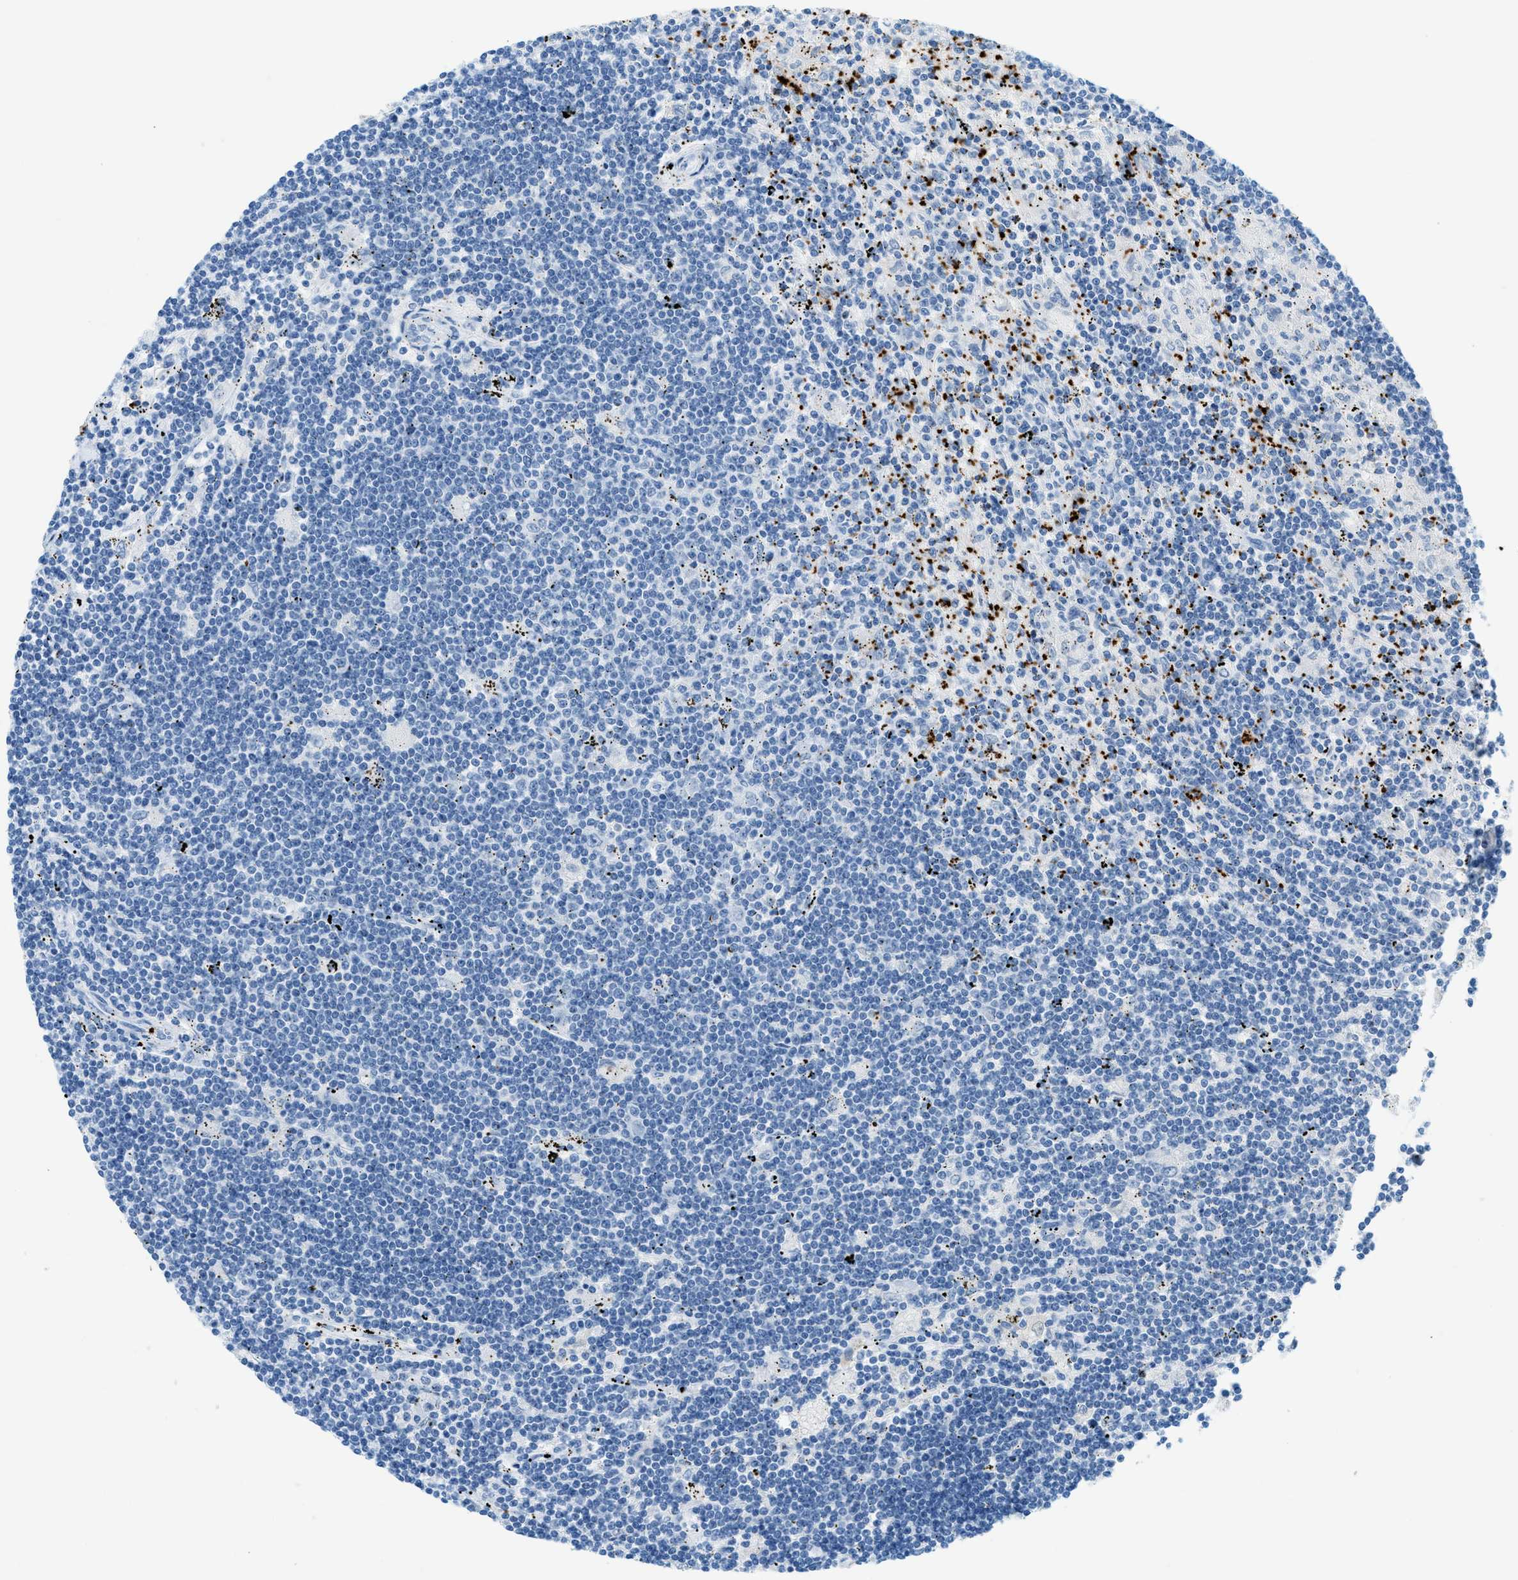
{"staining": {"intensity": "negative", "quantity": "none", "location": "none"}, "tissue": "lymphoma", "cell_type": "Tumor cells", "image_type": "cancer", "snomed": [{"axis": "morphology", "description": "Malignant lymphoma, non-Hodgkin's type, Low grade"}, {"axis": "topography", "description": "Spleen"}], "caption": "A photomicrograph of human lymphoma is negative for staining in tumor cells.", "gene": "PPBP", "patient": {"sex": "male", "age": 76}}